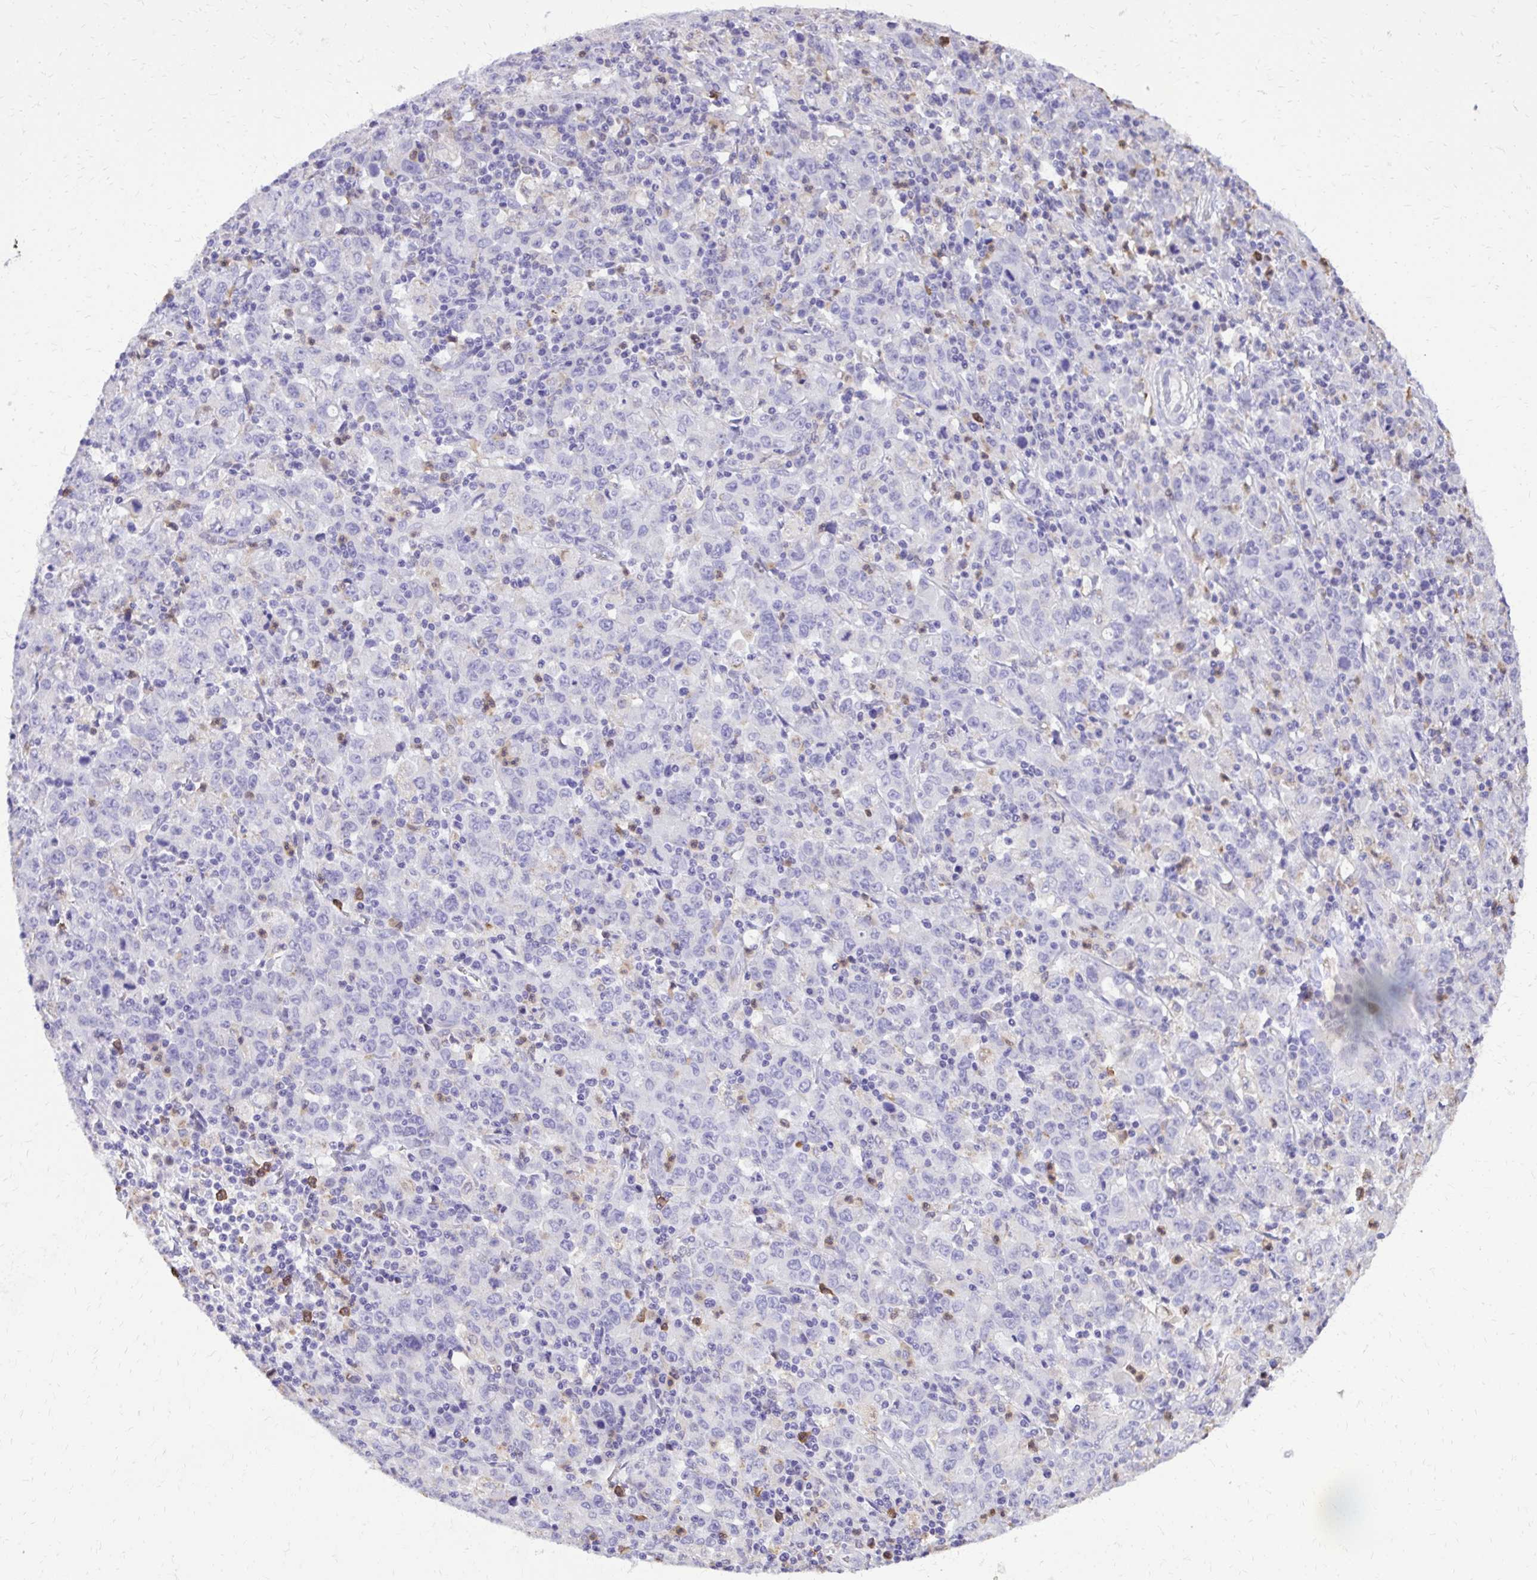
{"staining": {"intensity": "negative", "quantity": "none", "location": "none"}, "tissue": "stomach cancer", "cell_type": "Tumor cells", "image_type": "cancer", "snomed": [{"axis": "morphology", "description": "Adenocarcinoma, NOS"}, {"axis": "topography", "description": "Stomach, upper"}], "caption": "Immunohistochemistry (IHC) histopathology image of human stomach cancer stained for a protein (brown), which shows no positivity in tumor cells. (DAB IHC with hematoxylin counter stain).", "gene": "CAT", "patient": {"sex": "male", "age": 69}}